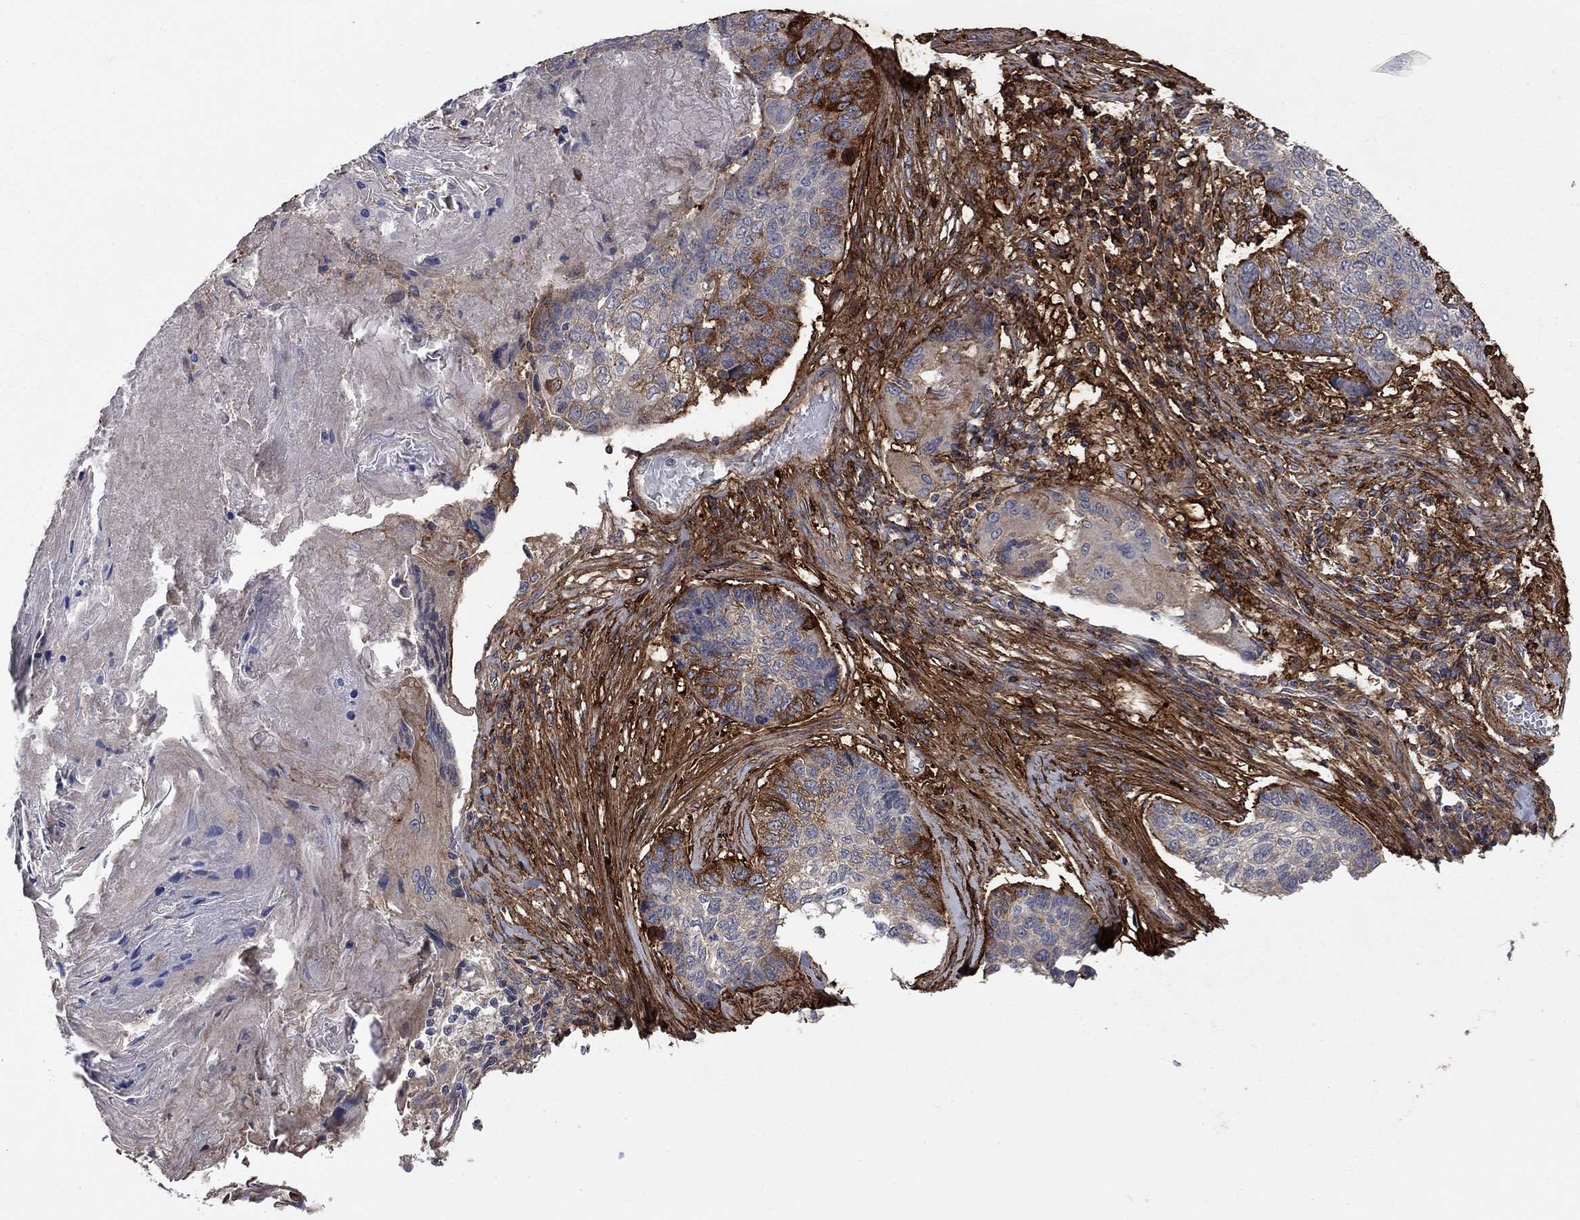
{"staining": {"intensity": "moderate", "quantity": "<25%", "location": "cytoplasmic/membranous"}, "tissue": "lung cancer", "cell_type": "Tumor cells", "image_type": "cancer", "snomed": [{"axis": "morphology", "description": "Squamous cell carcinoma, NOS"}, {"axis": "topography", "description": "Lung"}], "caption": "Human lung cancer (squamous cell carcinoma) stained with a protein marker shows moderate staining in tumor cells.", "gene": "VCAN", "patient": {"sex": "male", "age": 69}}